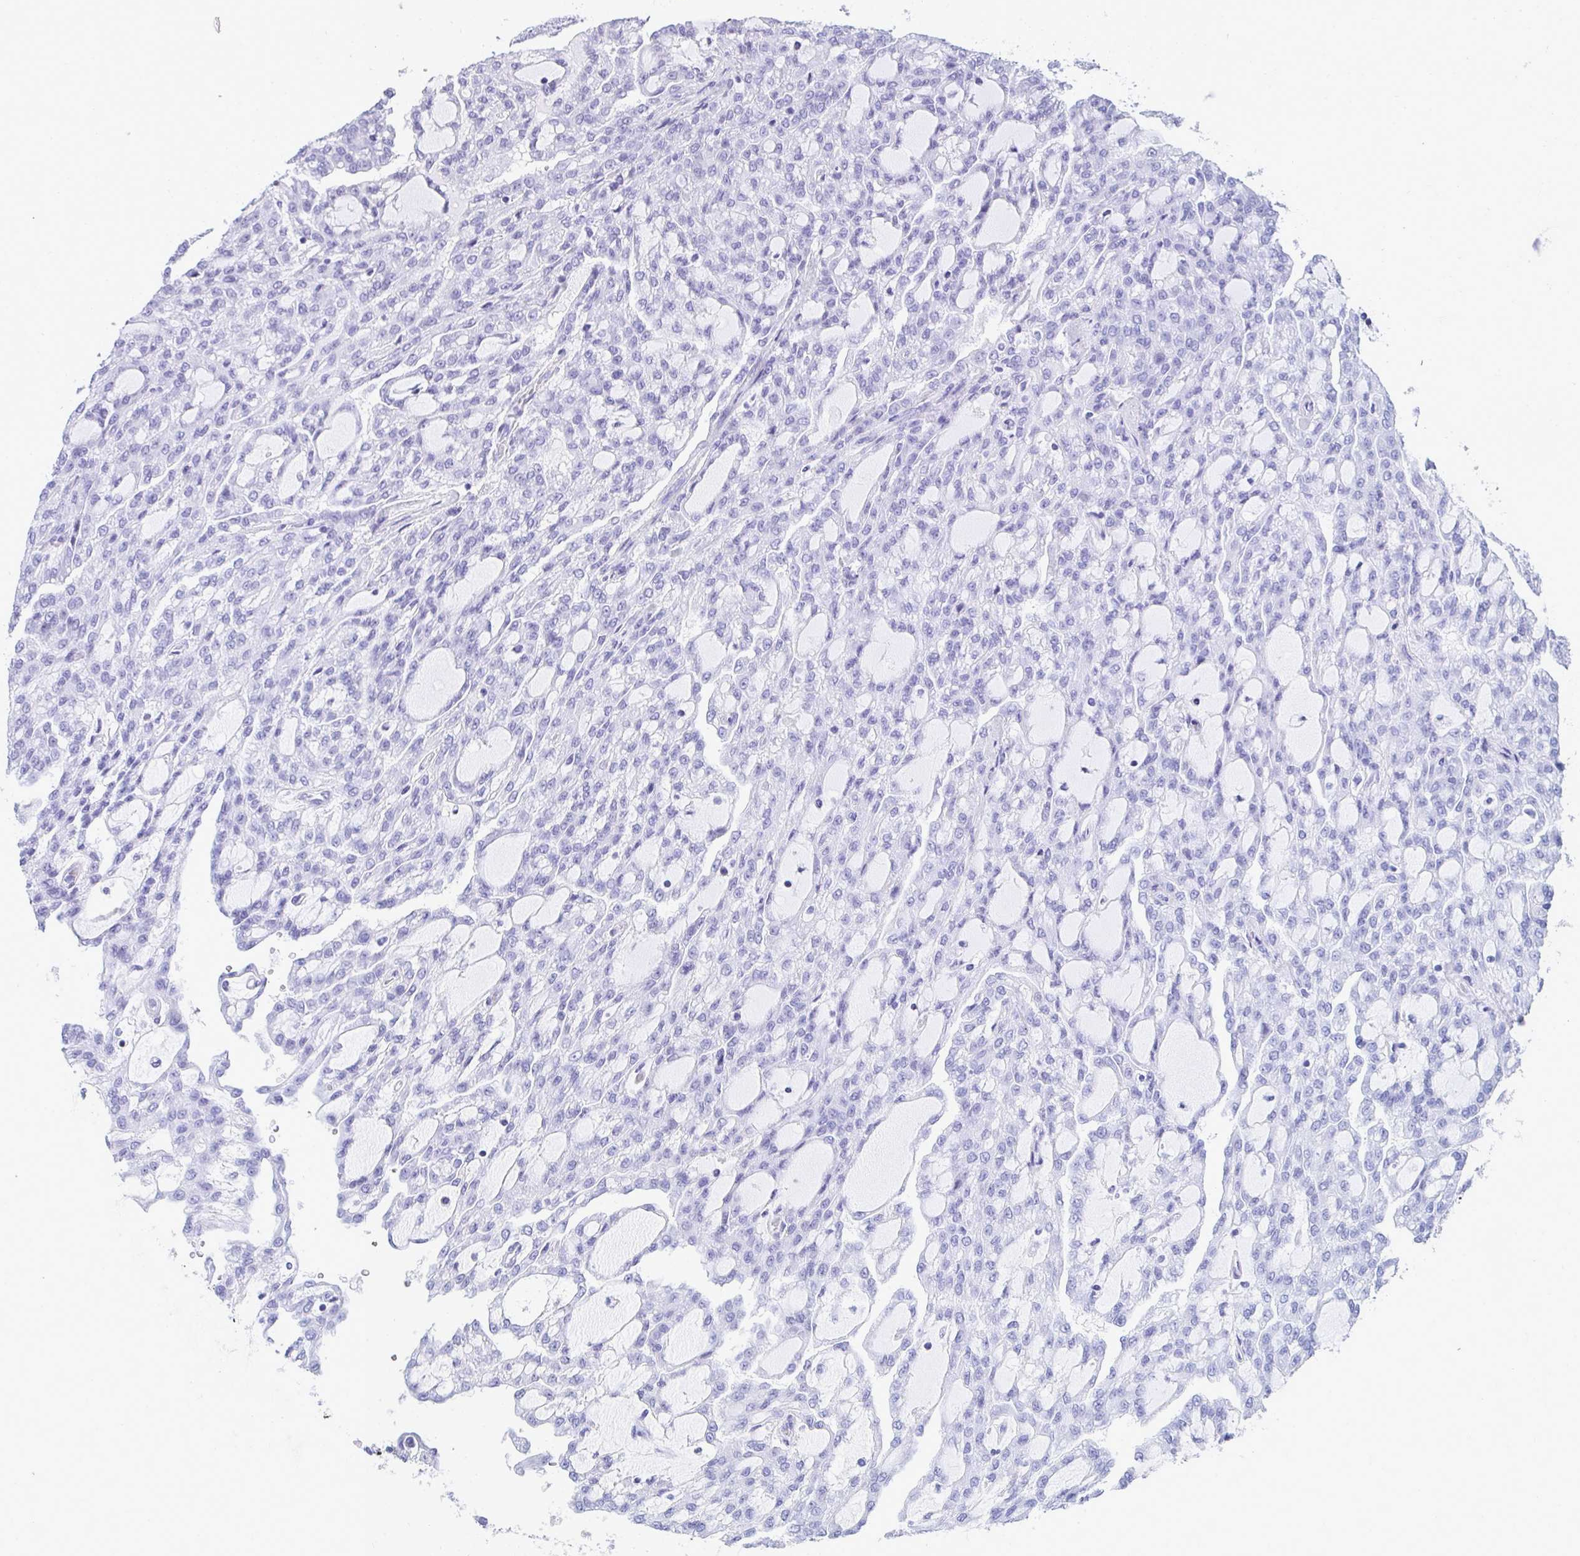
{"staining": {"intensity": "negative", "quantity": "none", "location": "none"}, "tissue": "renal cancer", "cell_type": "Tumor cells", "image_type": "cancer", "snomed": [{"axis": "morphology", "description": "Adenocarcinoma, NOS"}, {"axis": "topography", "description": "Kidney"}], "caption": "A high-resolution image shows immunohistochemistry (IHC) staining of renal cancer, which reveals no significant expression in tumor cells.", "gene": "CD7", "patient": {"sex": "male", "age": 63}}